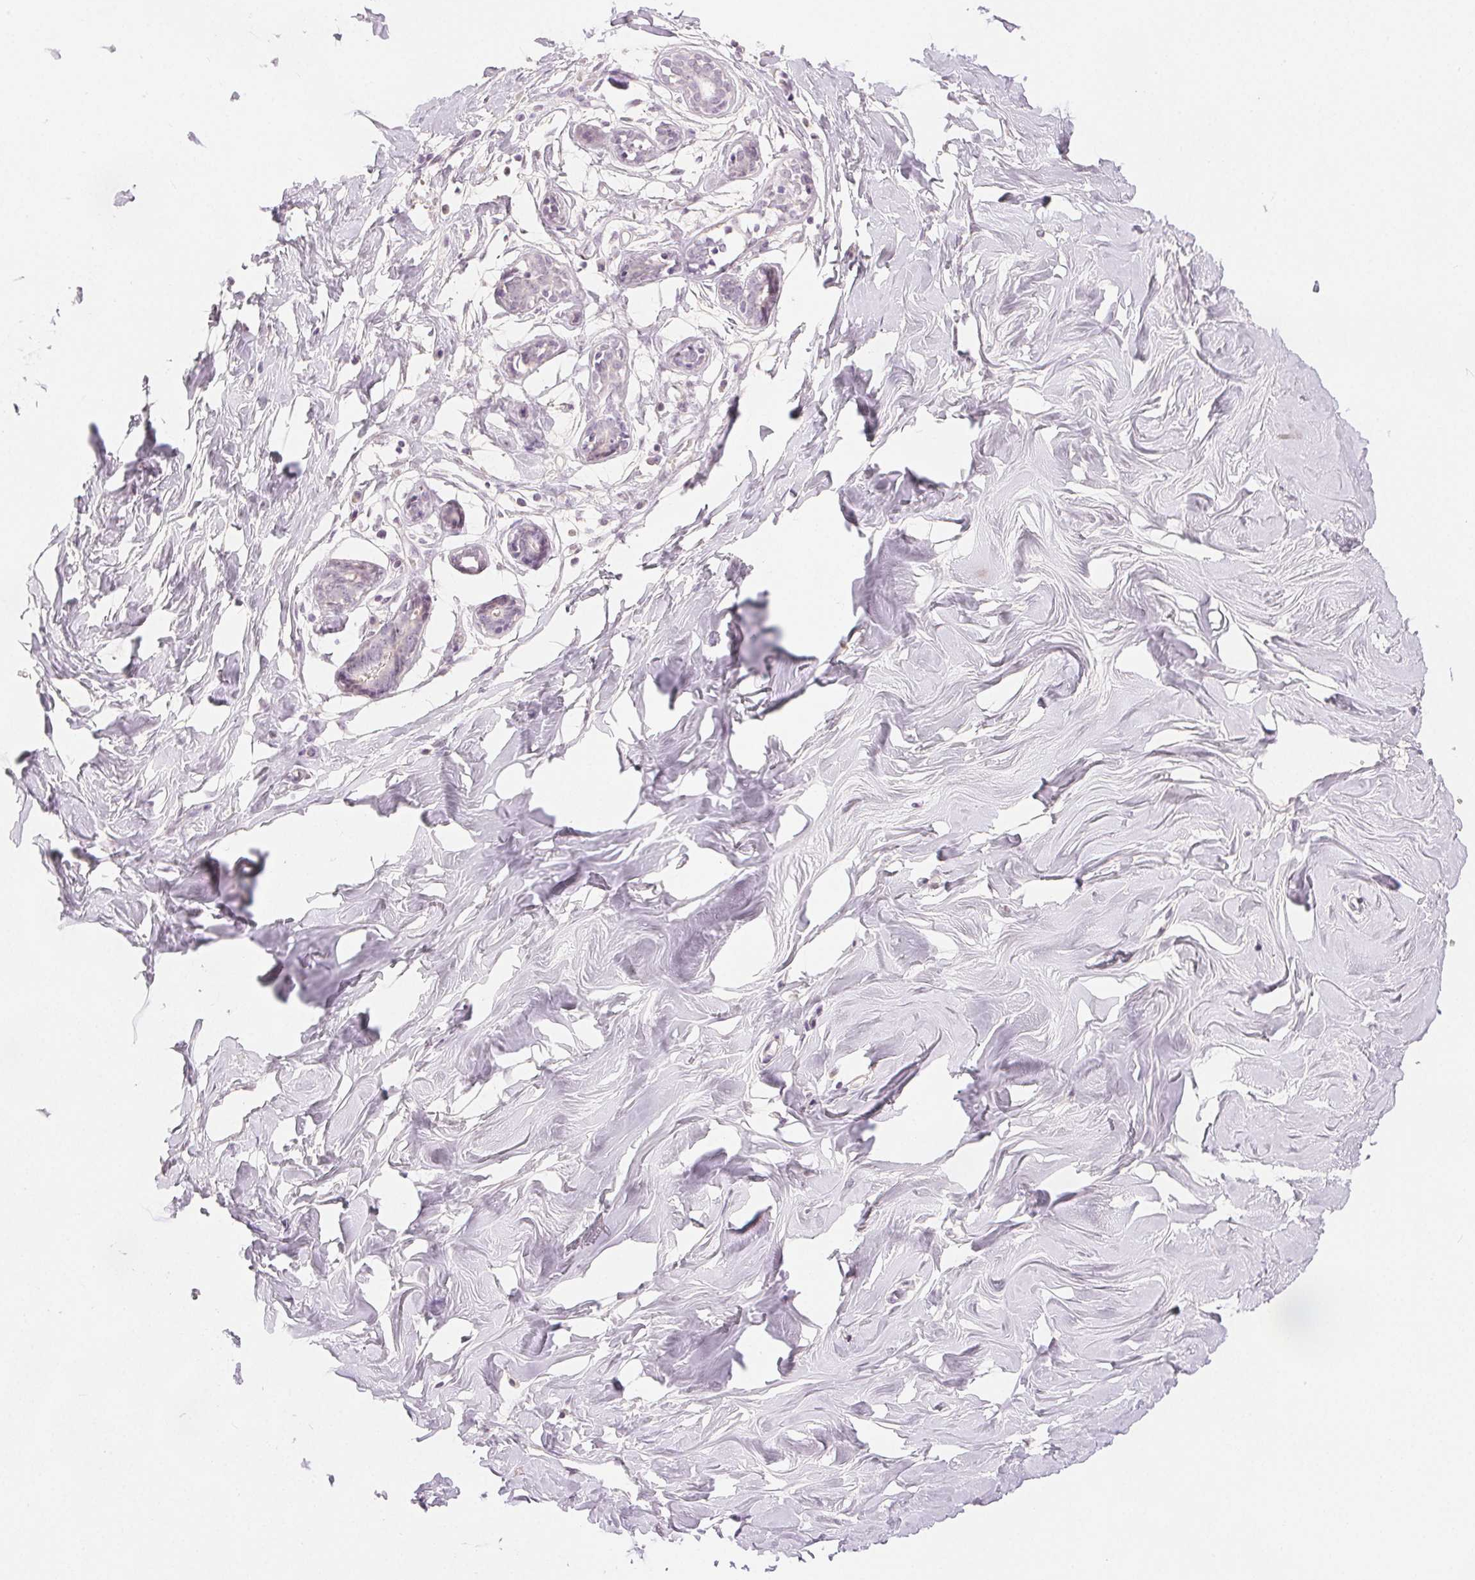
{"staining": {"intensity": "negative", "quantity": "none", "location": "none"}, "tissue": "breast", "cell_type": "Adipocytes", "image_type": "normal", "snomed": [{"axis": "morphology", "description": "Normal tissue, NOS"}, {"axis": "topography", "description": "Breast"}], "caption": "DAB (3,3'-diaminobenzidine) immunohistochemical staining of unremarkable breast displays no significant positivity in adipocytes.", "gene": "SLC27A5", "patient": {"sex": "female", "age": 27}}